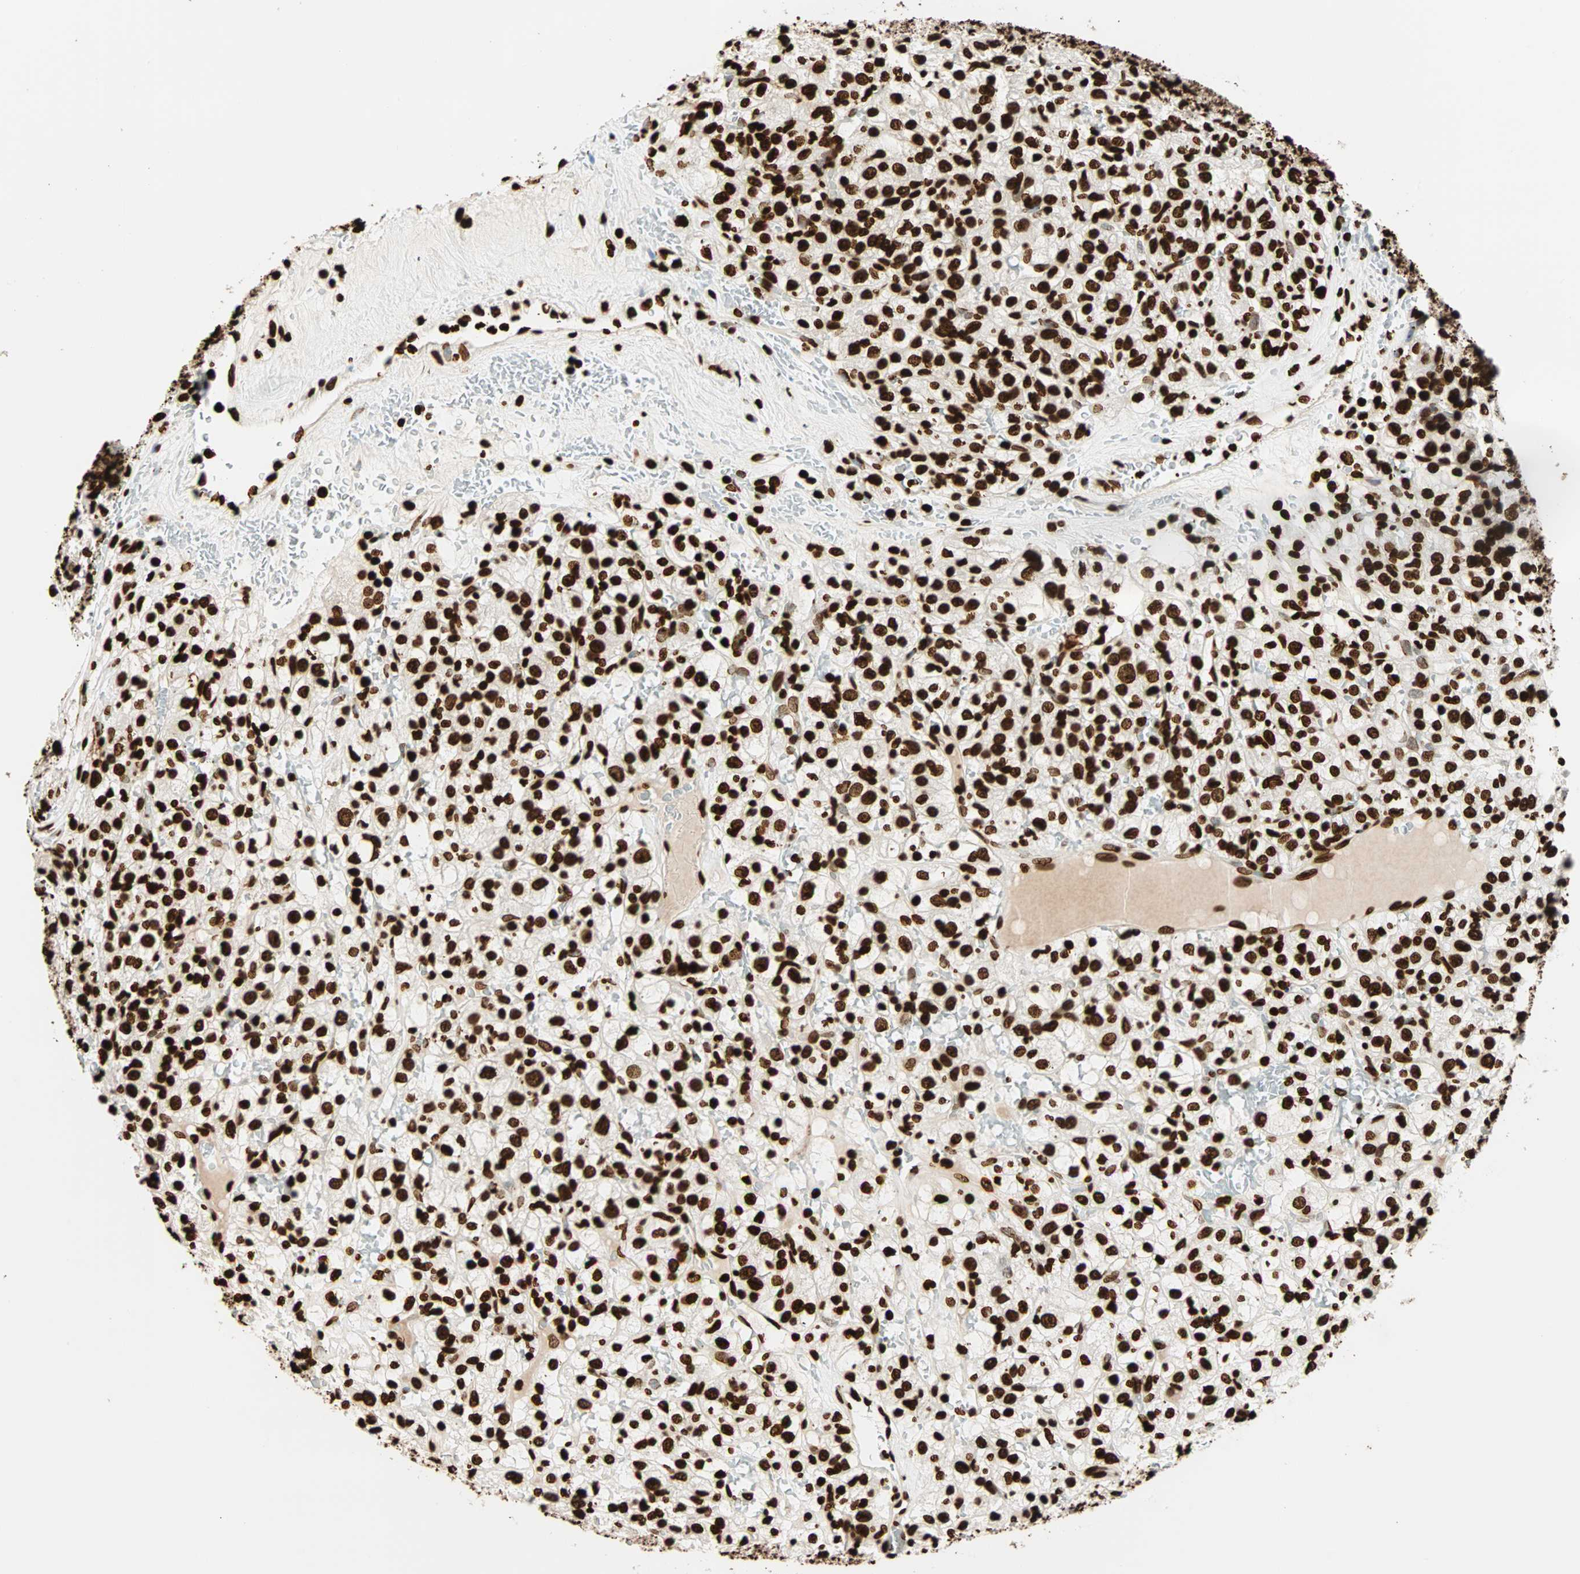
{"staining": {"intensity": "strong", "quantity": ">75%", "location": "nuclear"}, "tissue": "renal cancer", "cell_type": "Tumor cells", "image_type": "cancer", "snomed": [{"axis": "morphology", "description": "Normal tissue, NOS"}, {"axis": "morphology", "description": "Adenocarcinoma, NOS"}, {"axis": "topography", "description": "Kidney"}], "caption": "Human adenocarcinoma (renal) stained with a protein marker displays strong staining in tumor cells.", "gene": "GLI2", "patient": {"sex": "female", "age": 72}}